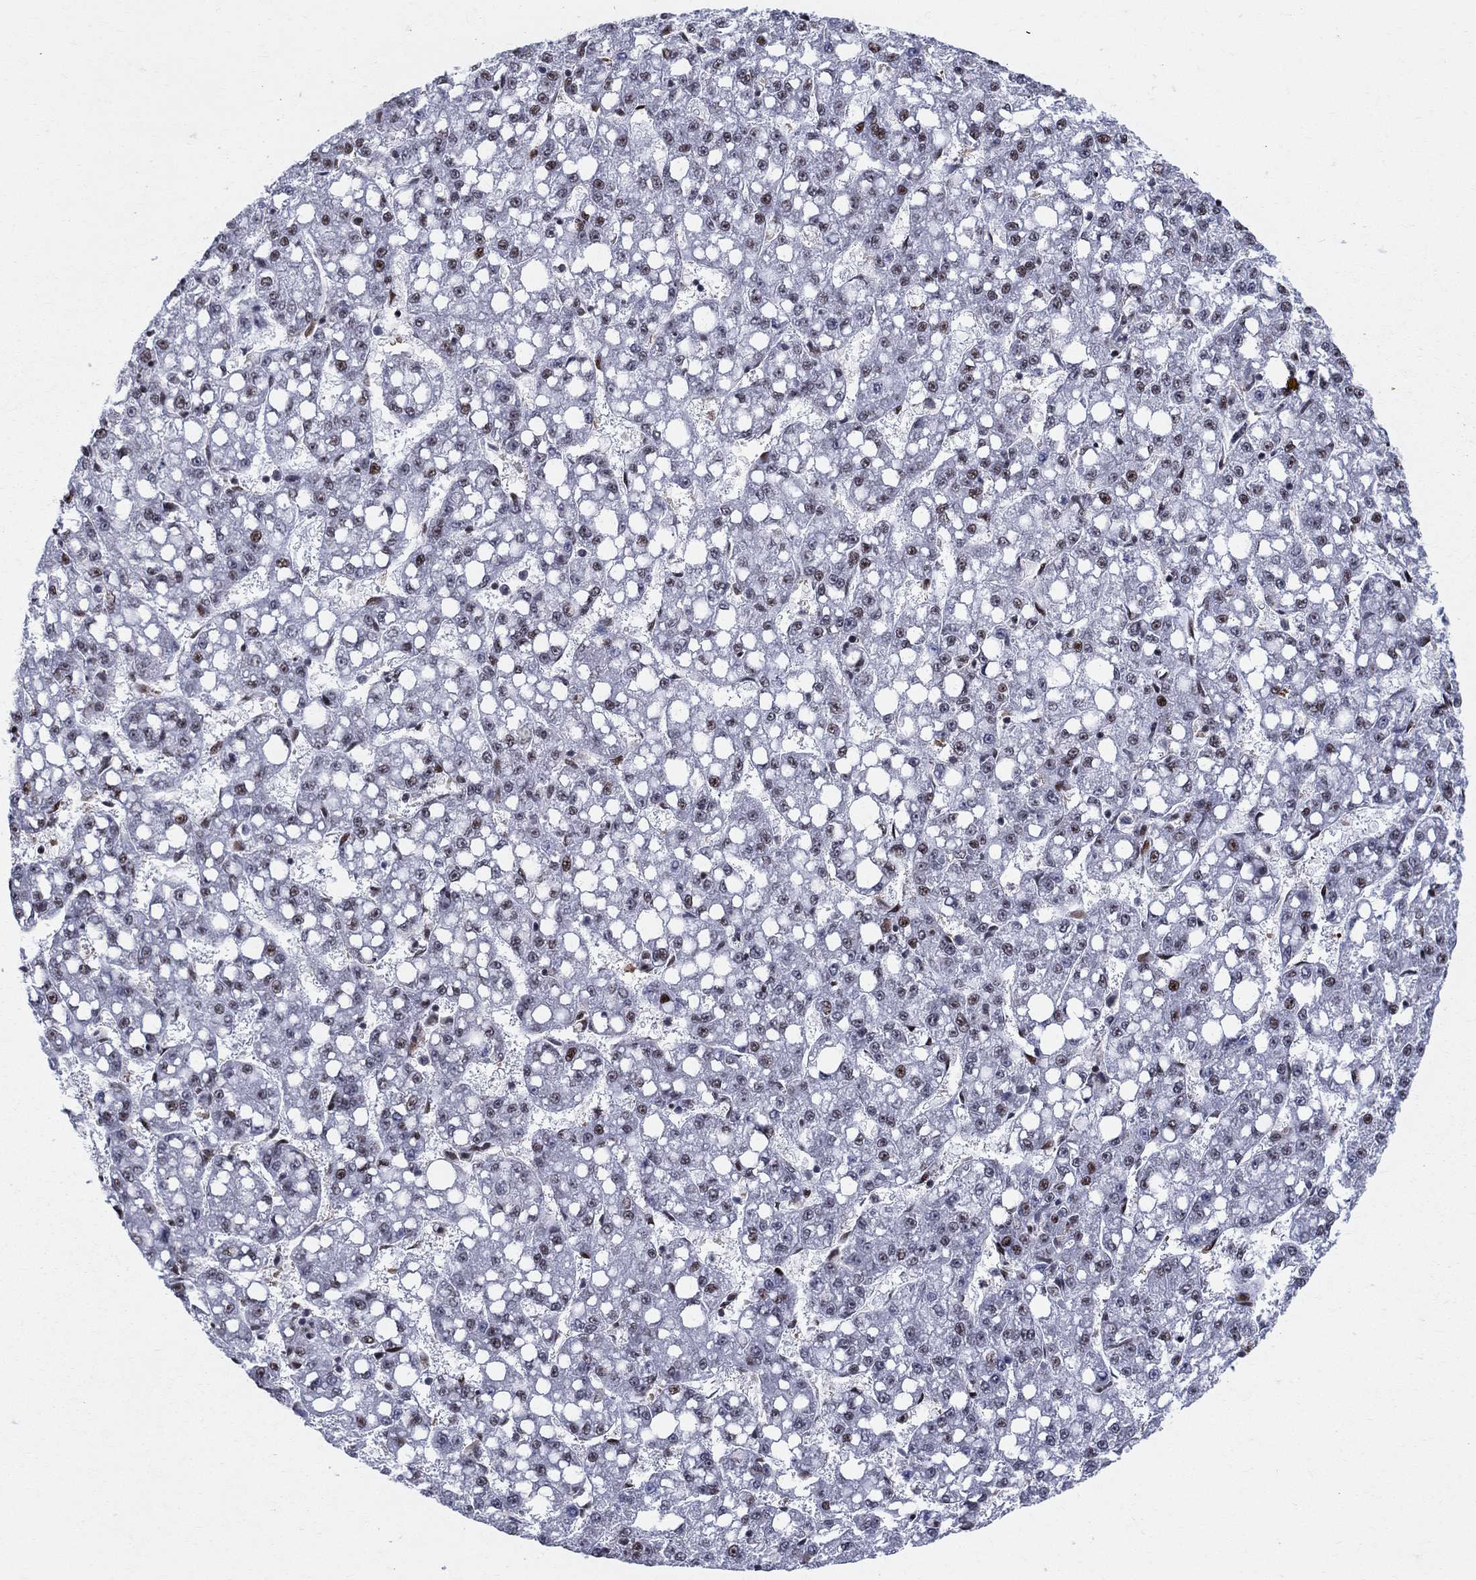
{"staining": {"intensity": "strong", "quantity": "<25%", "location": "nuclear"}, "tissue": "liver cancer", "cell_type": "Tumor cells", "image_type": "cancer", "snomed": [{"axis": "morphology", "description": "Carcinoma, Hepatocellular, NOS"}, {"axis": "topography", "description": "Liver"}], "caption": "This is an image of immunohistochemistry staining of liver cancer (hepatocellular carcinoma), which shows strong expression in the nuclear of tumor cells.", "gene": "ZNHIT3", "patient": {"sex": "female", "age": 65}}